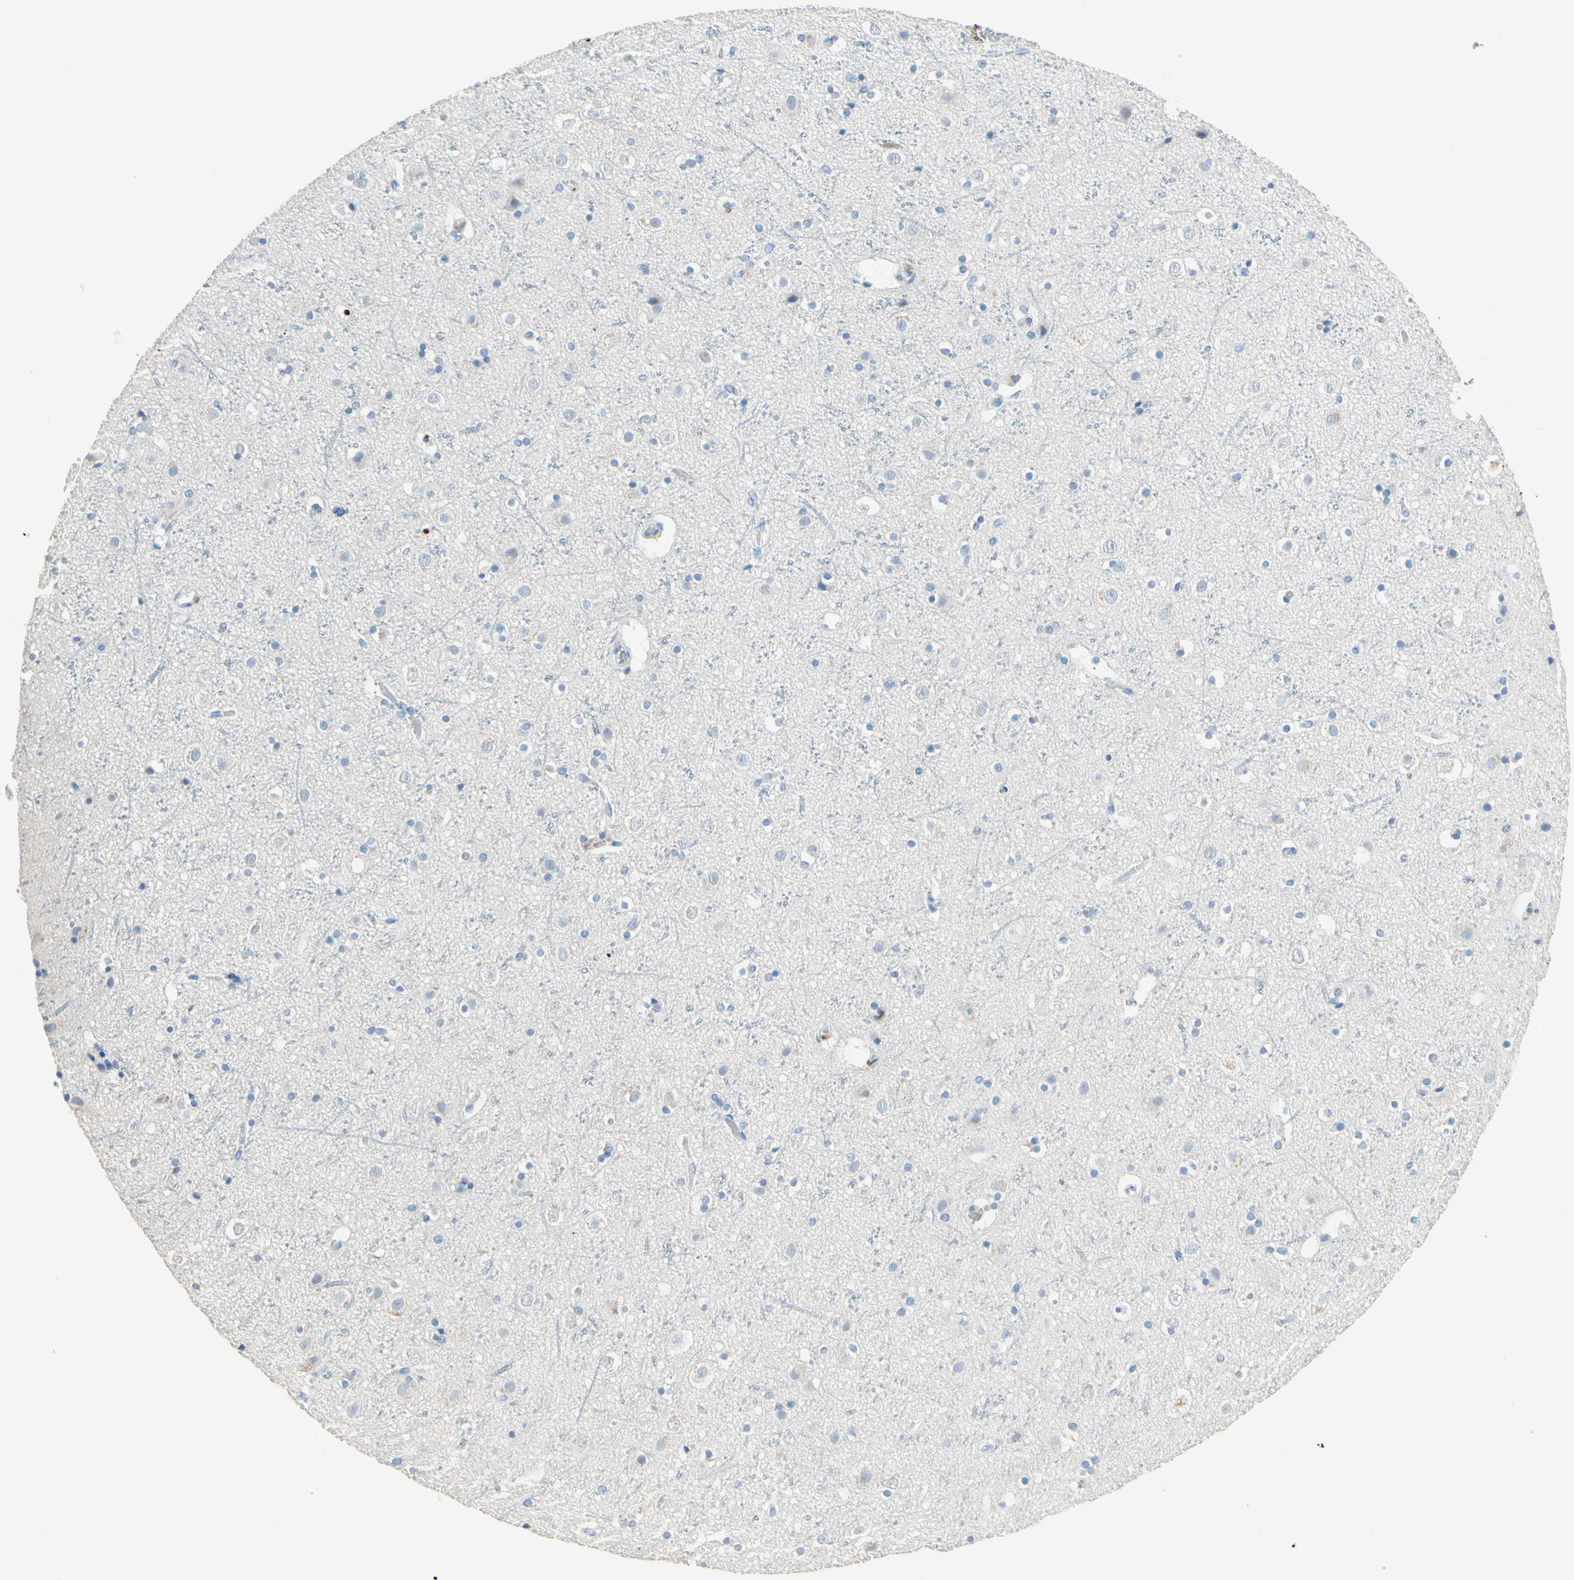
{"staining": {"intensity": "weak", "quantity": "25%-75%", "location": "cytoplasmic/membranous"}, "tissue": "cerebral cortex", "cell_type": "Endothelial cells", "image_type": "normal", "snomed": [{"axis": "morphology", "description": "Normal tissue, NOS"}, {"axis": "topography", "description": "Cerebral cortex"}], "caption": "DAB (3,3'-diaminobenzidine) immunohistochemical staining of normal human cerebral cortex displays weak cytoplasmic/membranous protein staining in approximately 25%-75% of endothelial cells.", "gene": "NFKBIZ", "patient": {"sex": "male", "age": 45}}